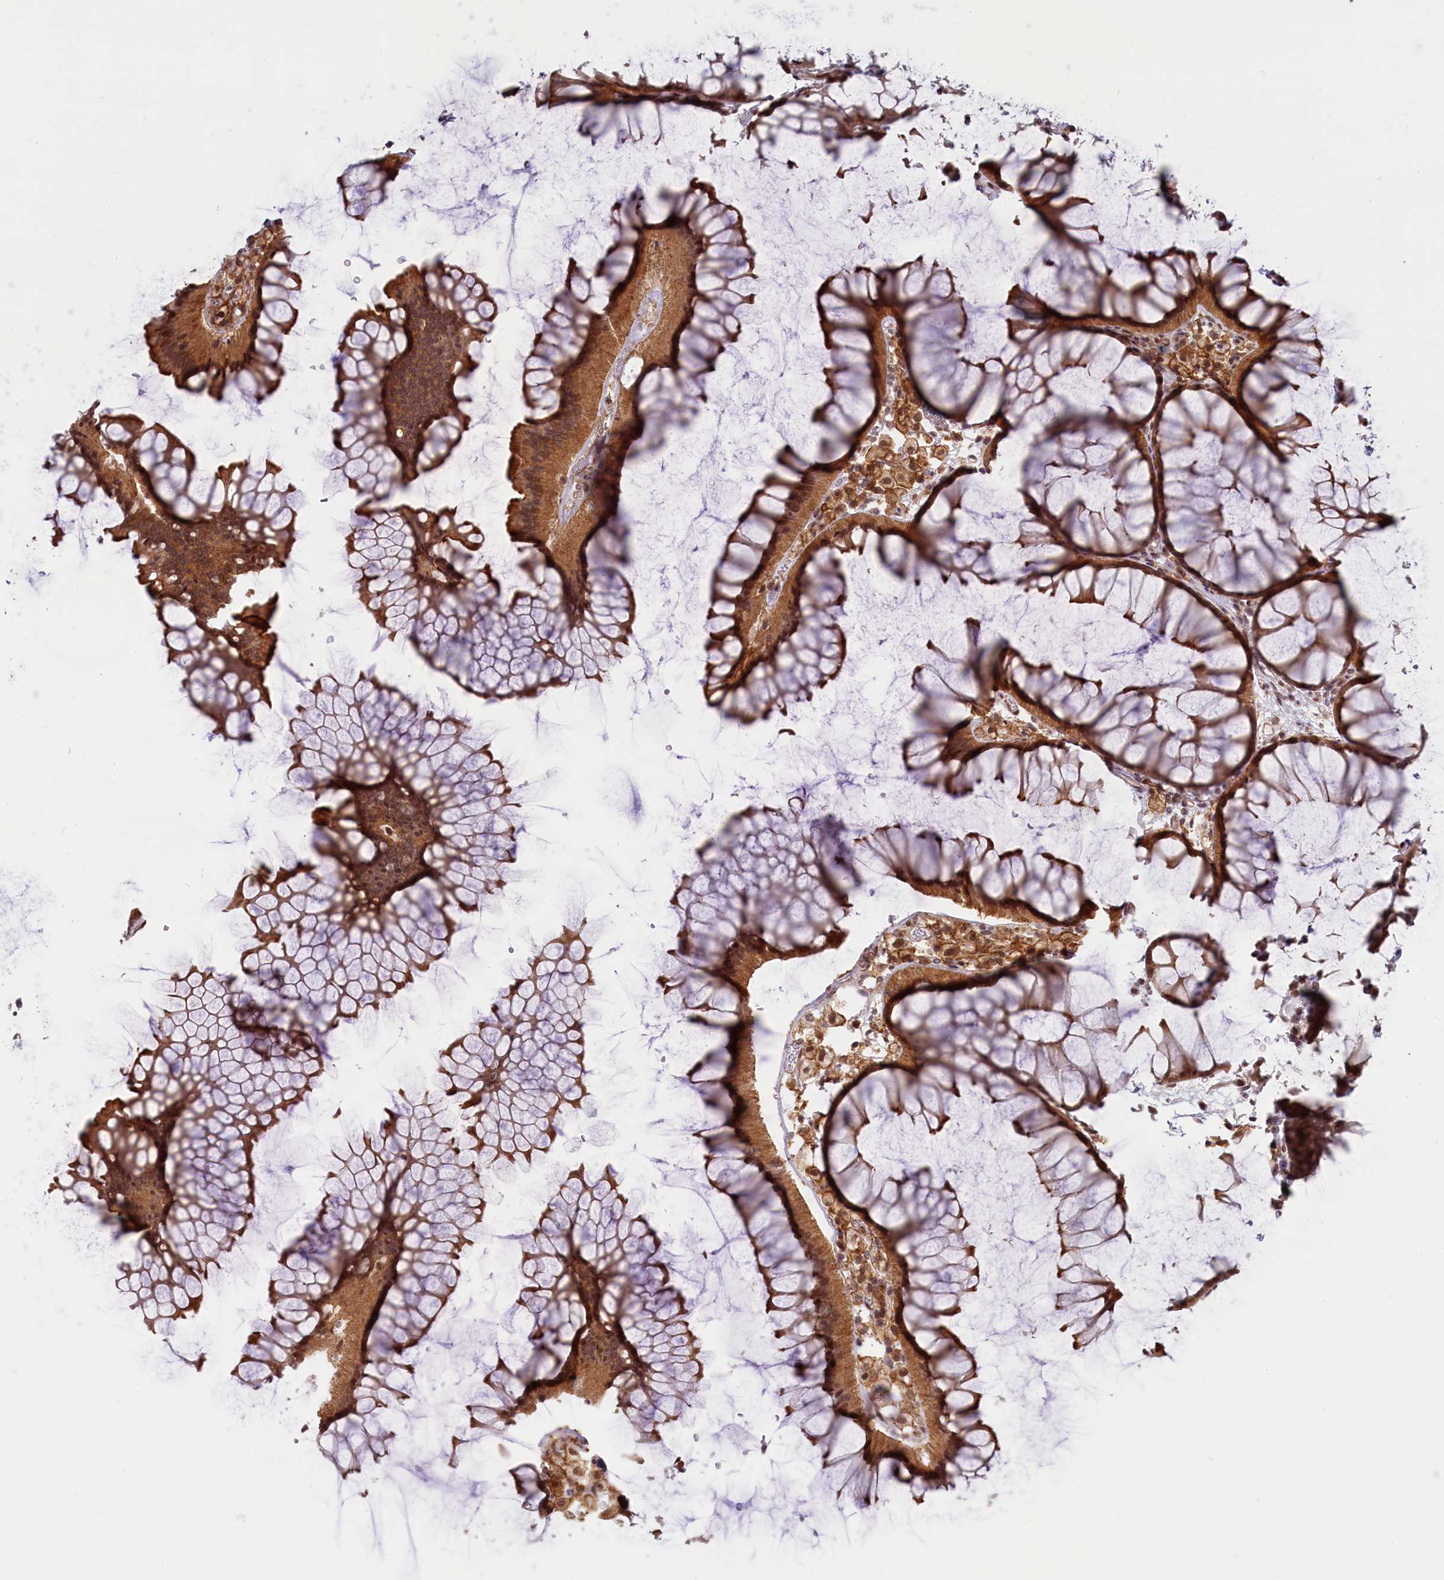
{"staining": {"intensity": "moderate", "quantity": ">75%", "location": "cytoplasmic/membranous,nuclear"}, "tissue": "colon", "cell_type": "Glandular cells", "image_type": "normal", "snomed": [{"axis": "morphology", "description": "Normal tissue, NOS"}, {"axis": "topography", "description": "Colon"}], "caption": "Brown immunohistochemical staining in benign human colon reveals moderate cytoplasmic/membranous,nuclear positivity in about >75% of glandular cells. Nuclei are stained in blue.", "gene": "FCHO1", "patient": {"sex": "female", "age": 82}}